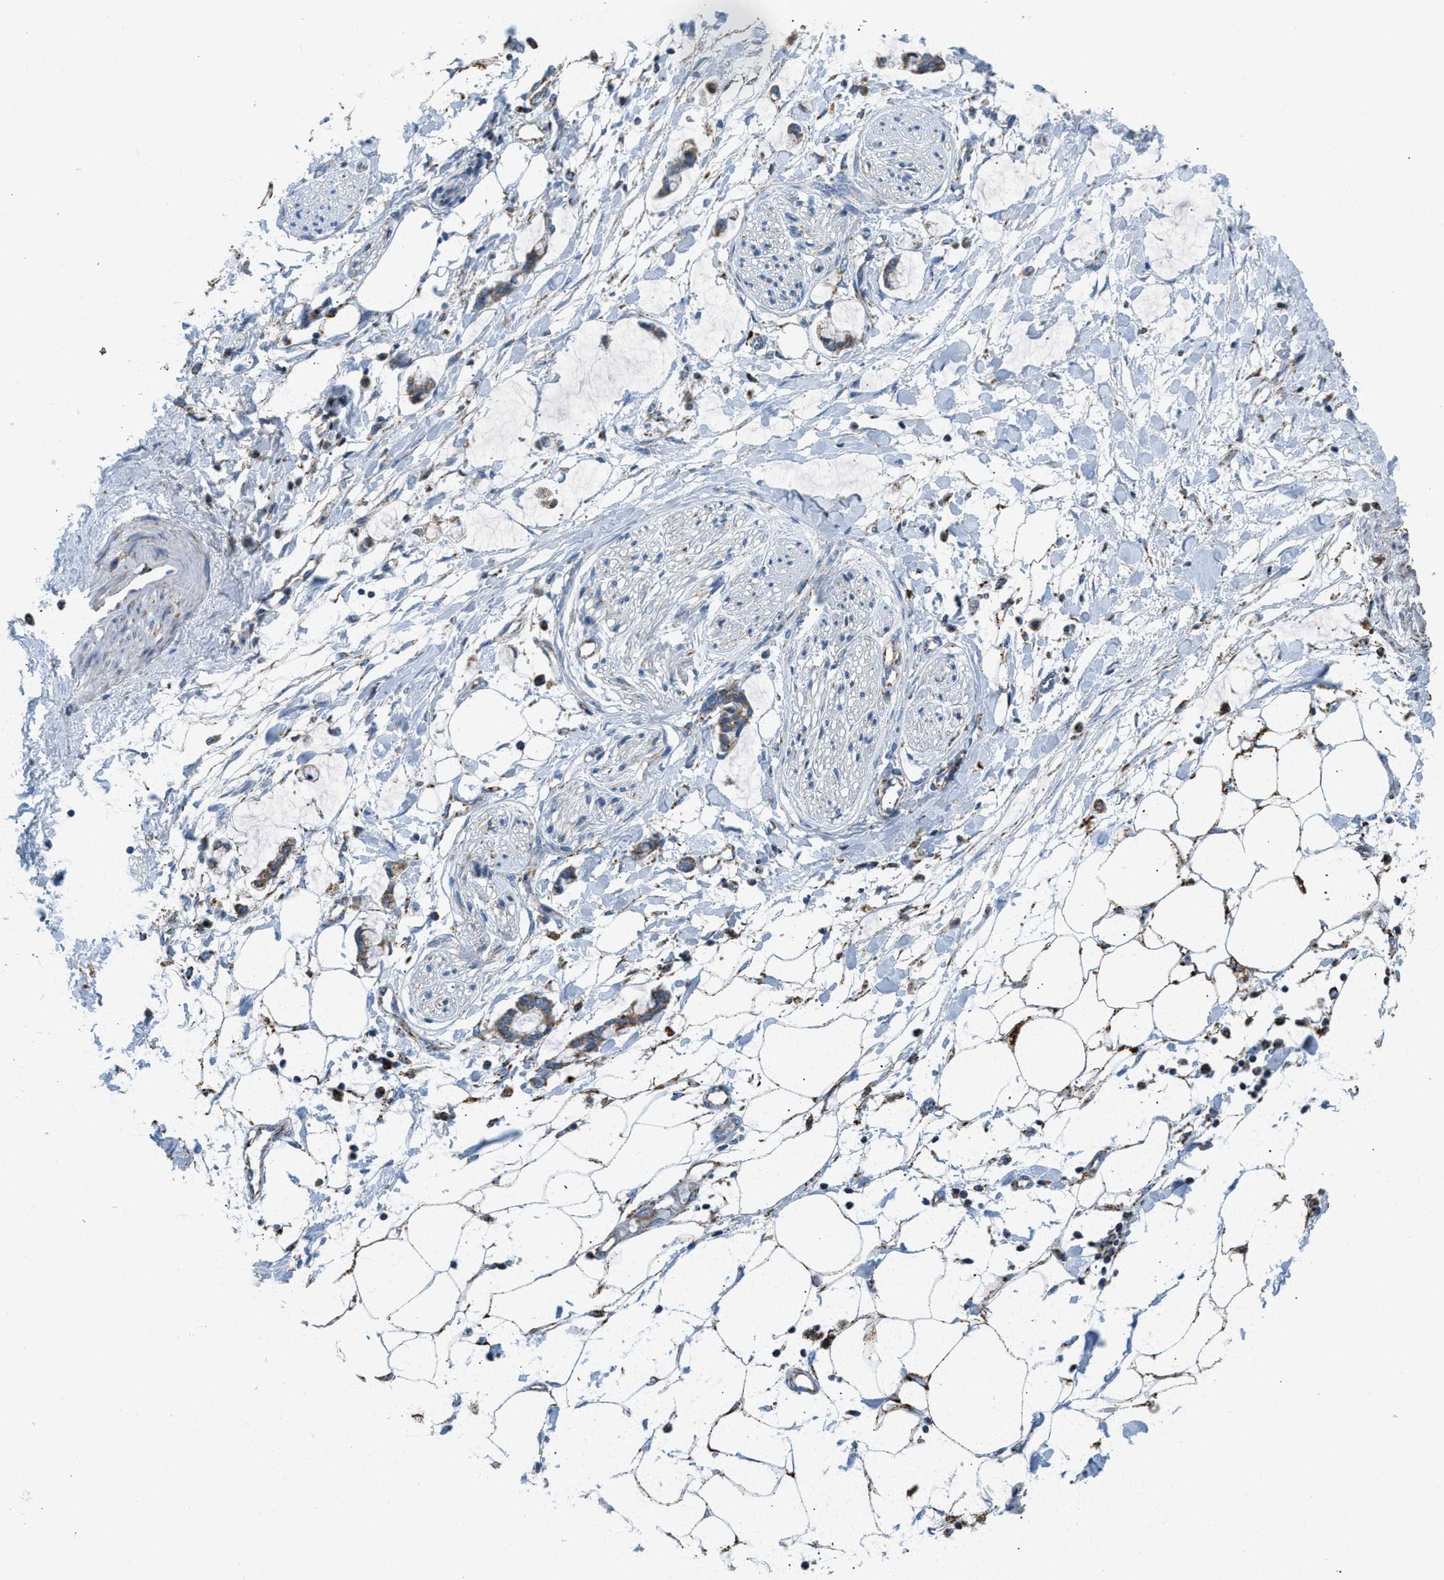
{"staining": {"intensity": "moderate", "quantity": ">75%", "location": "cytoplasmic/membranous"}, "tissue": "adipose tissue", "cell_type": "Adipocytes", "image_type": "normal", "snomed": [{"axis": "morphology", "description": "Normal tissue, NOS"}, {"axis": "morphology", "description": "Adenocarcinoma, NOS"}, {"axis": "topography", "description": "Colon"}, {"axis": "topography", "description": "Peripheral nerve tissue"}], "caption": "Immunohistochemical staining of unremarkable human adipose tissue exhibits >75% levels of moderate cytoplasmic/membranous protein positivity in approximately >75% of adipocytes.", "gene": "ACADVL", "patient": {"sex": "male", "age": 14}}